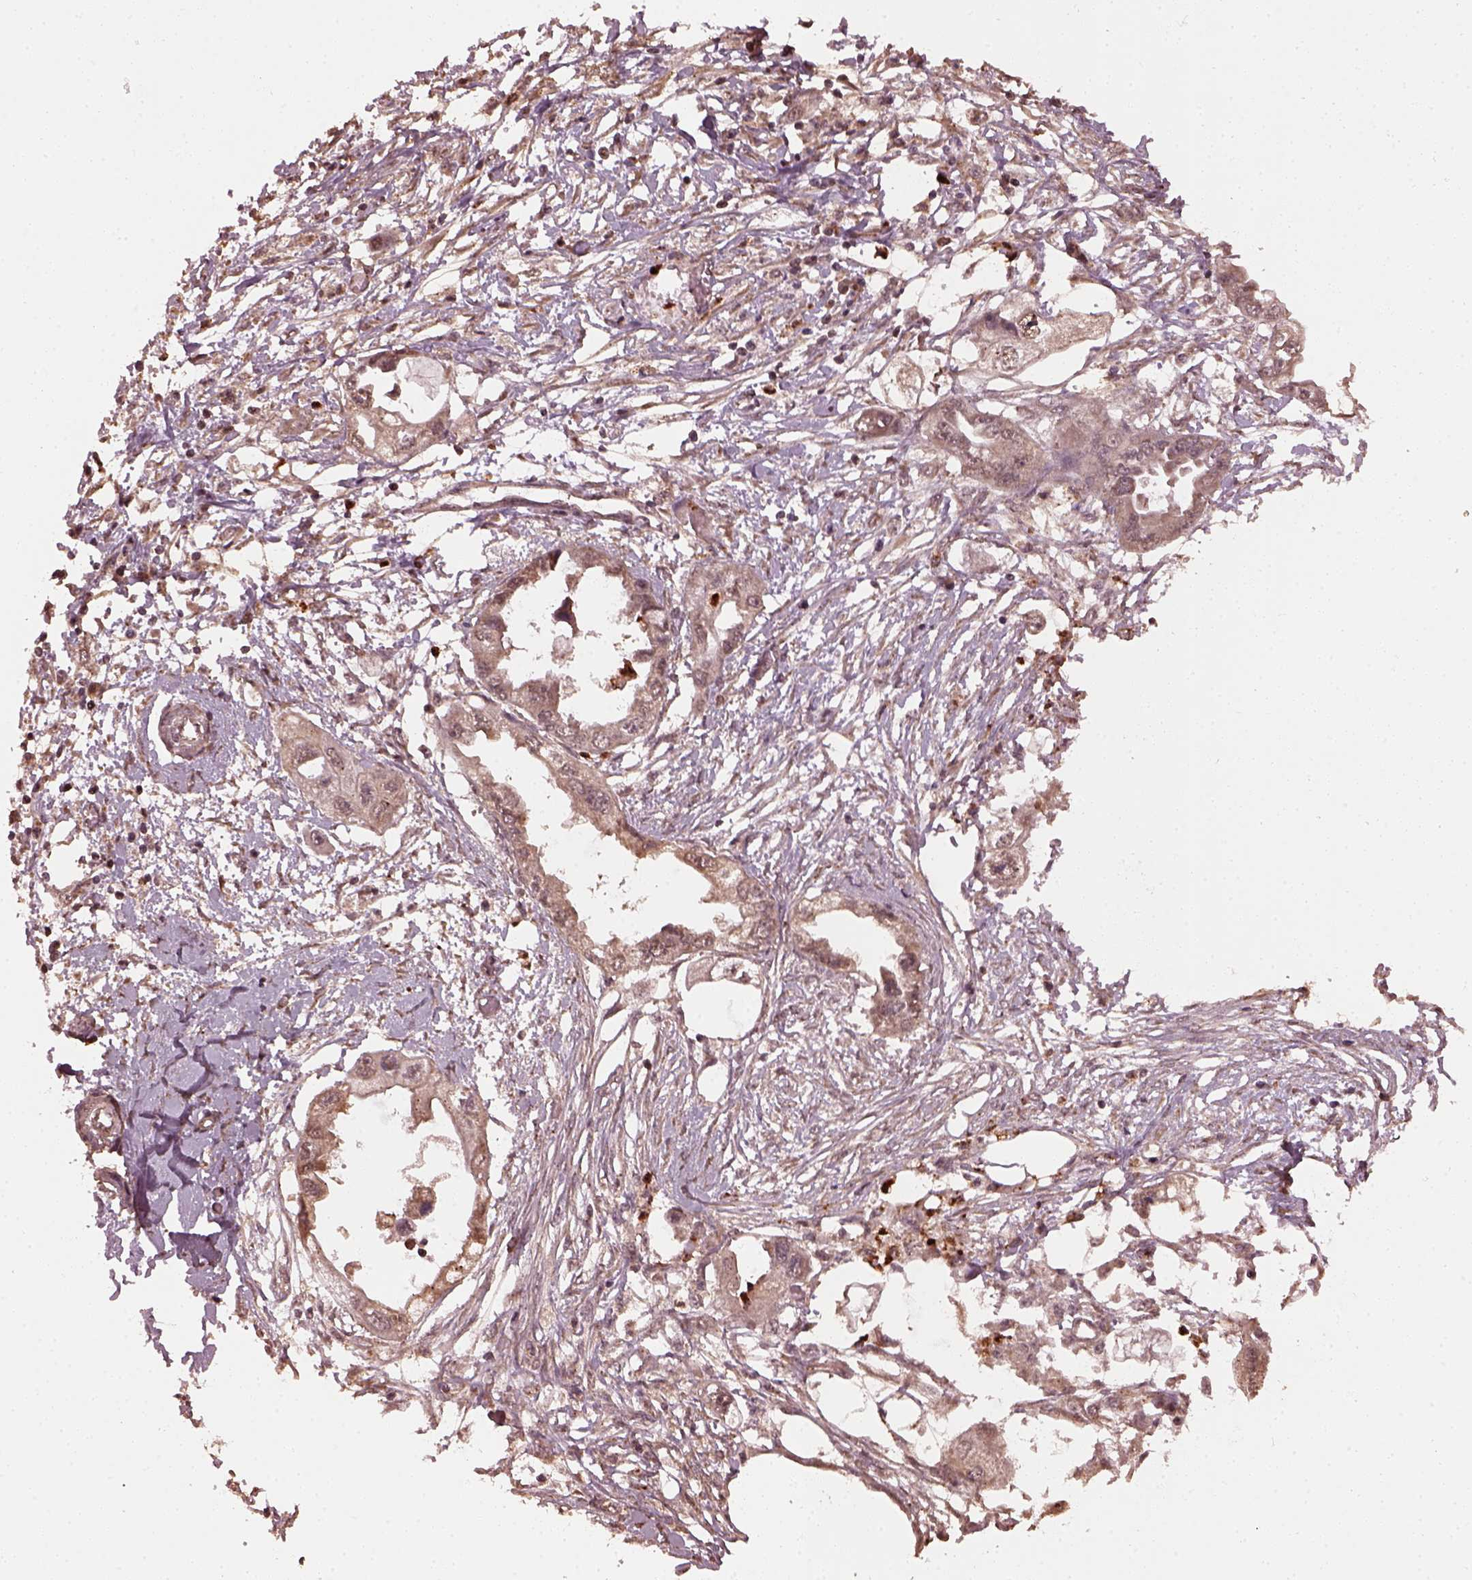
{"staining": {"intensity": "weak", "quantity": ">75%", "location": "cytoplasmic/membranous"}, "tissue": "endometrial cancer", "cell_type": "Tumor cells", "image_type": "cancer", "snomed": [{"axis": "morphology", "description": "Adenocarcinoma, NOS"}, {"axis": "morphology", "description": "Adenocarcinoma, metastatic, NOS"}, {"axis": "topography", "description": "Adipose tissue"}, {"axis": "topography", "description": "Endometrium"}], "caption": "This is an image of IHC staining of endometrial cancer, which shows weak positivity in the cytoplasmic/membranous of tumor cells.", "gene": "RUFY3", "patient": {"sex": "female", "age": 67}}